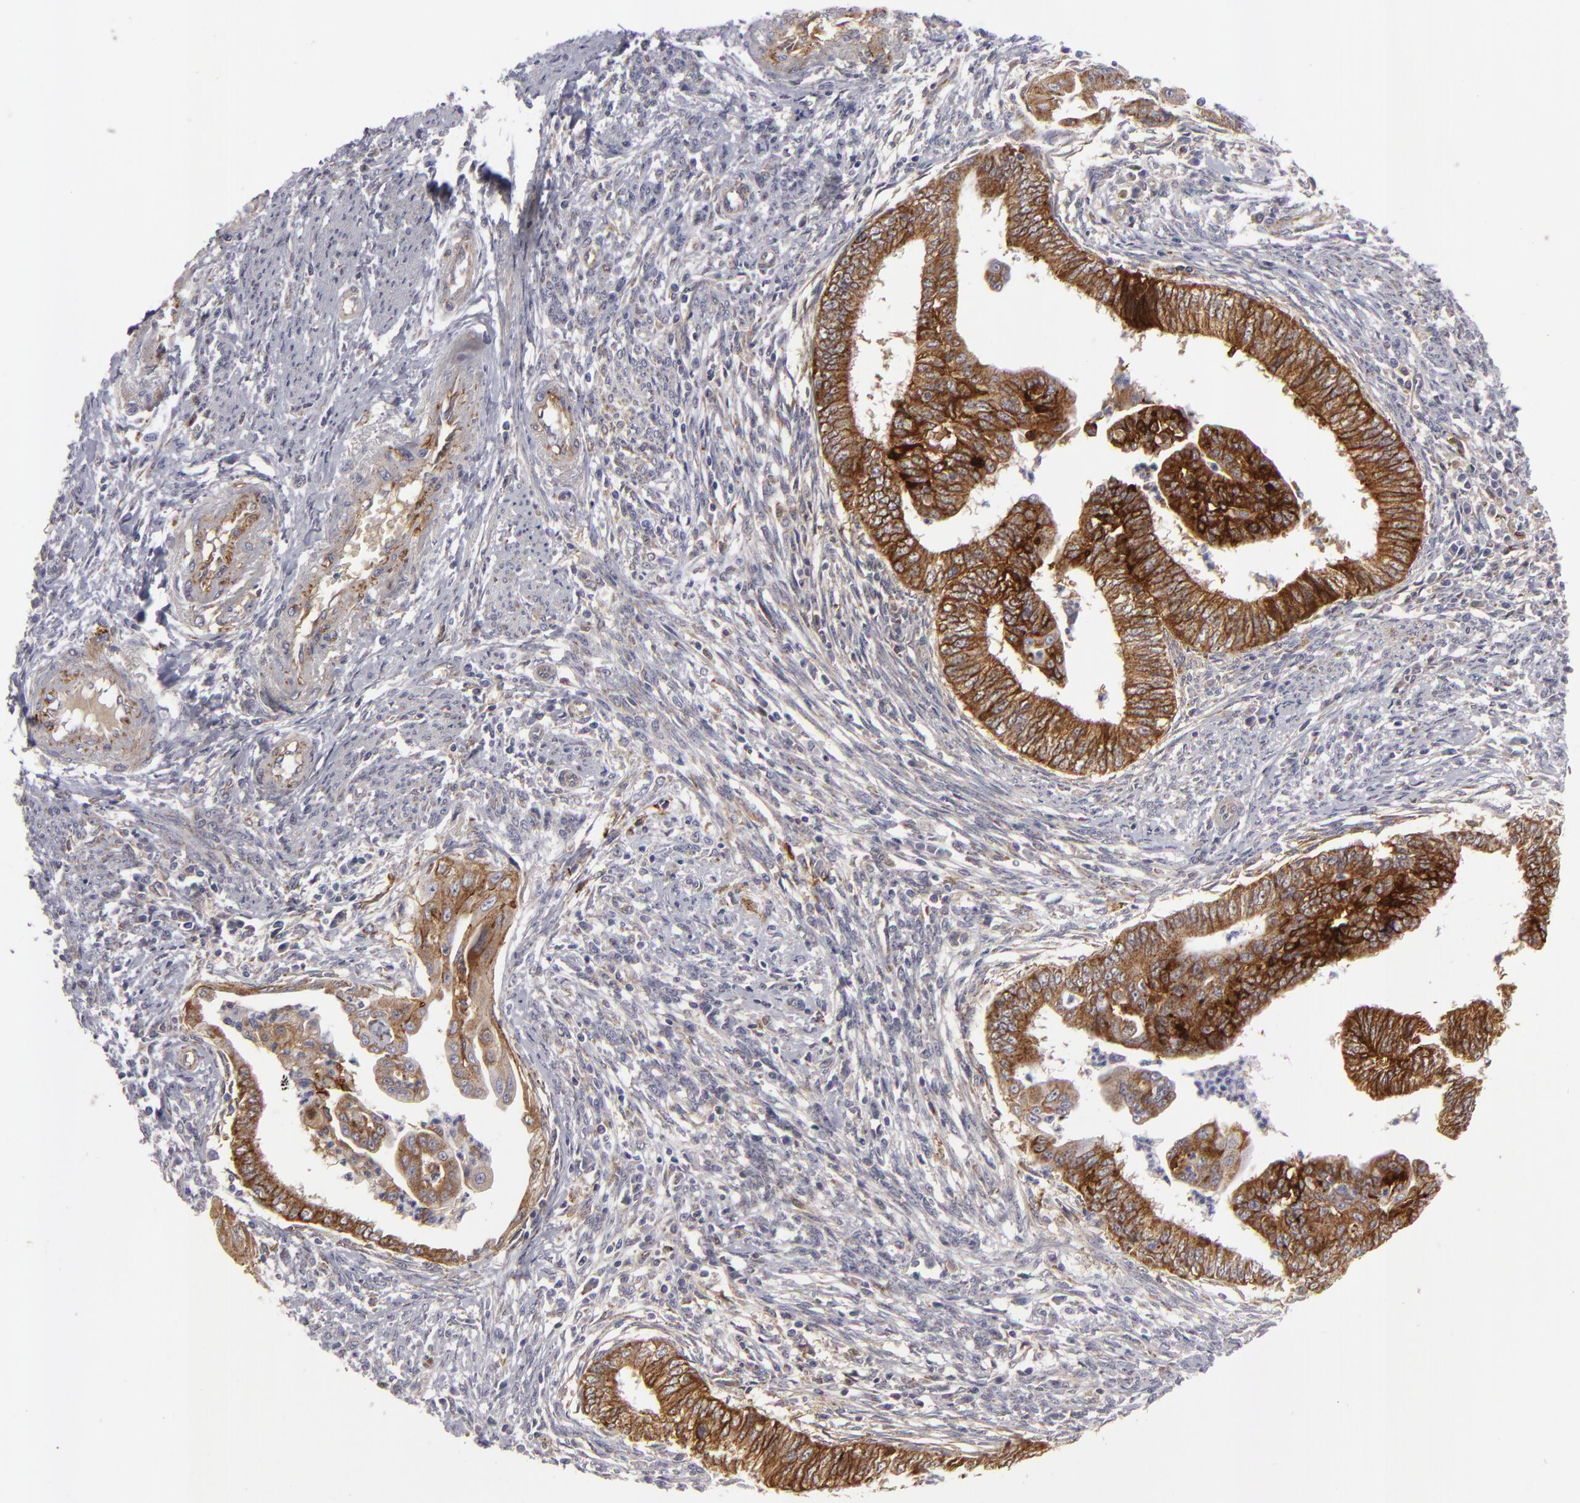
{"staining": {"intensity": "strong", "quantity": ">75%", "location": "cytoplasmic/membranous"}, "tissue": "endometrial cancer", "cell_type": "Tumor cells", "image_type": "cancer", "snomed": [{"axis": "morphology", "description": "Adenocarcinoma, NOS"}, {"axis": "topography", "description": "Endometrium"}], "caption": "Strong cytoplasmic/membranous positivity is identified in approximately >75% of tumor cells in endometrial cancer (adenocarcinoma). (Brightfield microscopy of DAB IHC at high magnification).", "gene": "ALCAM", "patient": {"sex": "female", "age": 66}}